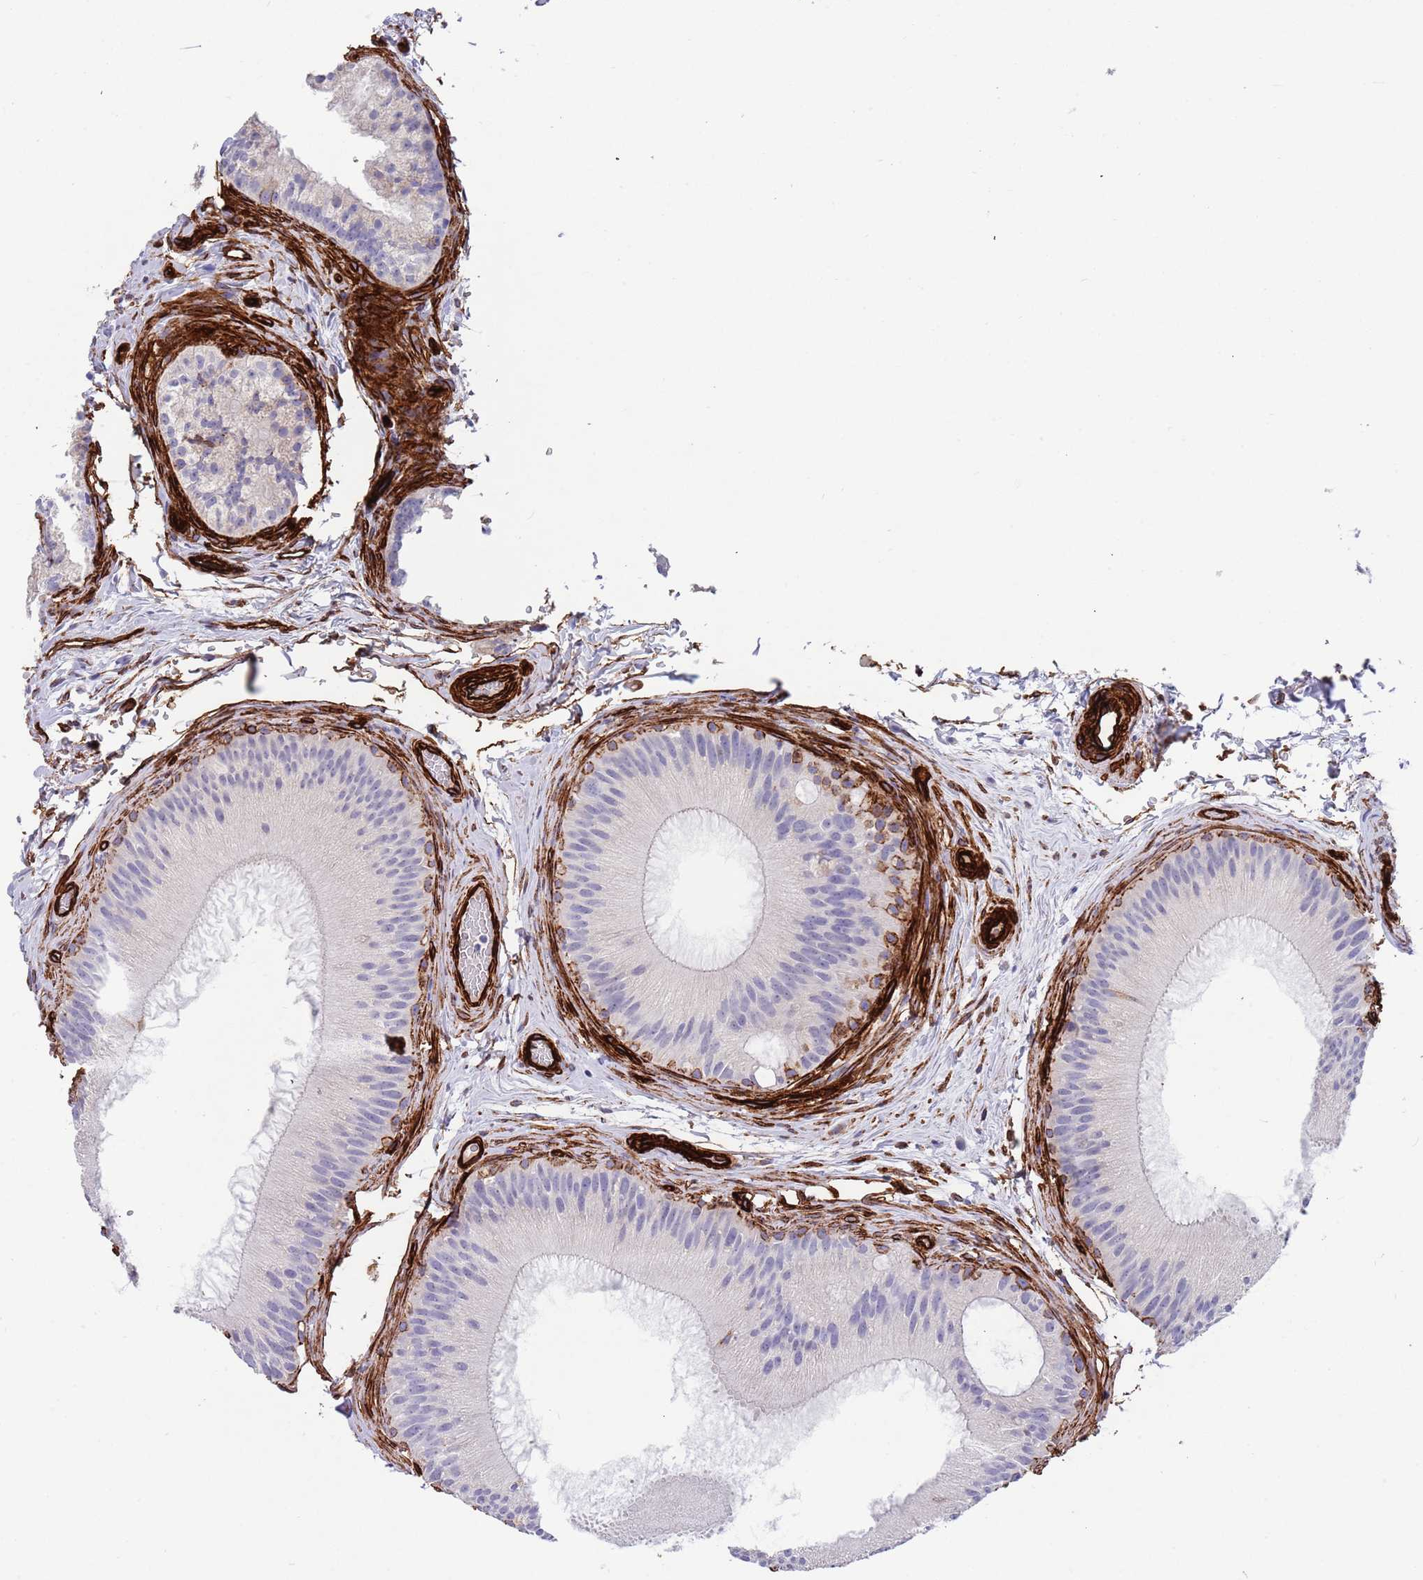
{"staining": {"intensity": "negative", "quantity": "none", "location": "none"}, "tissue": "epididymis", "cell_type": "Glandular cells", "image_type": "normal", "snomed": [{"axis": "morphology", "description": "Normal tissue, NOS"}, {"axis": "topography", "description": "Epididymis"}], "caption": "Image shows no significant protein expression in glandular cells of normal epididymis.", "gene": "CAV2", "patient": {"sex": "male", "age": 45}}